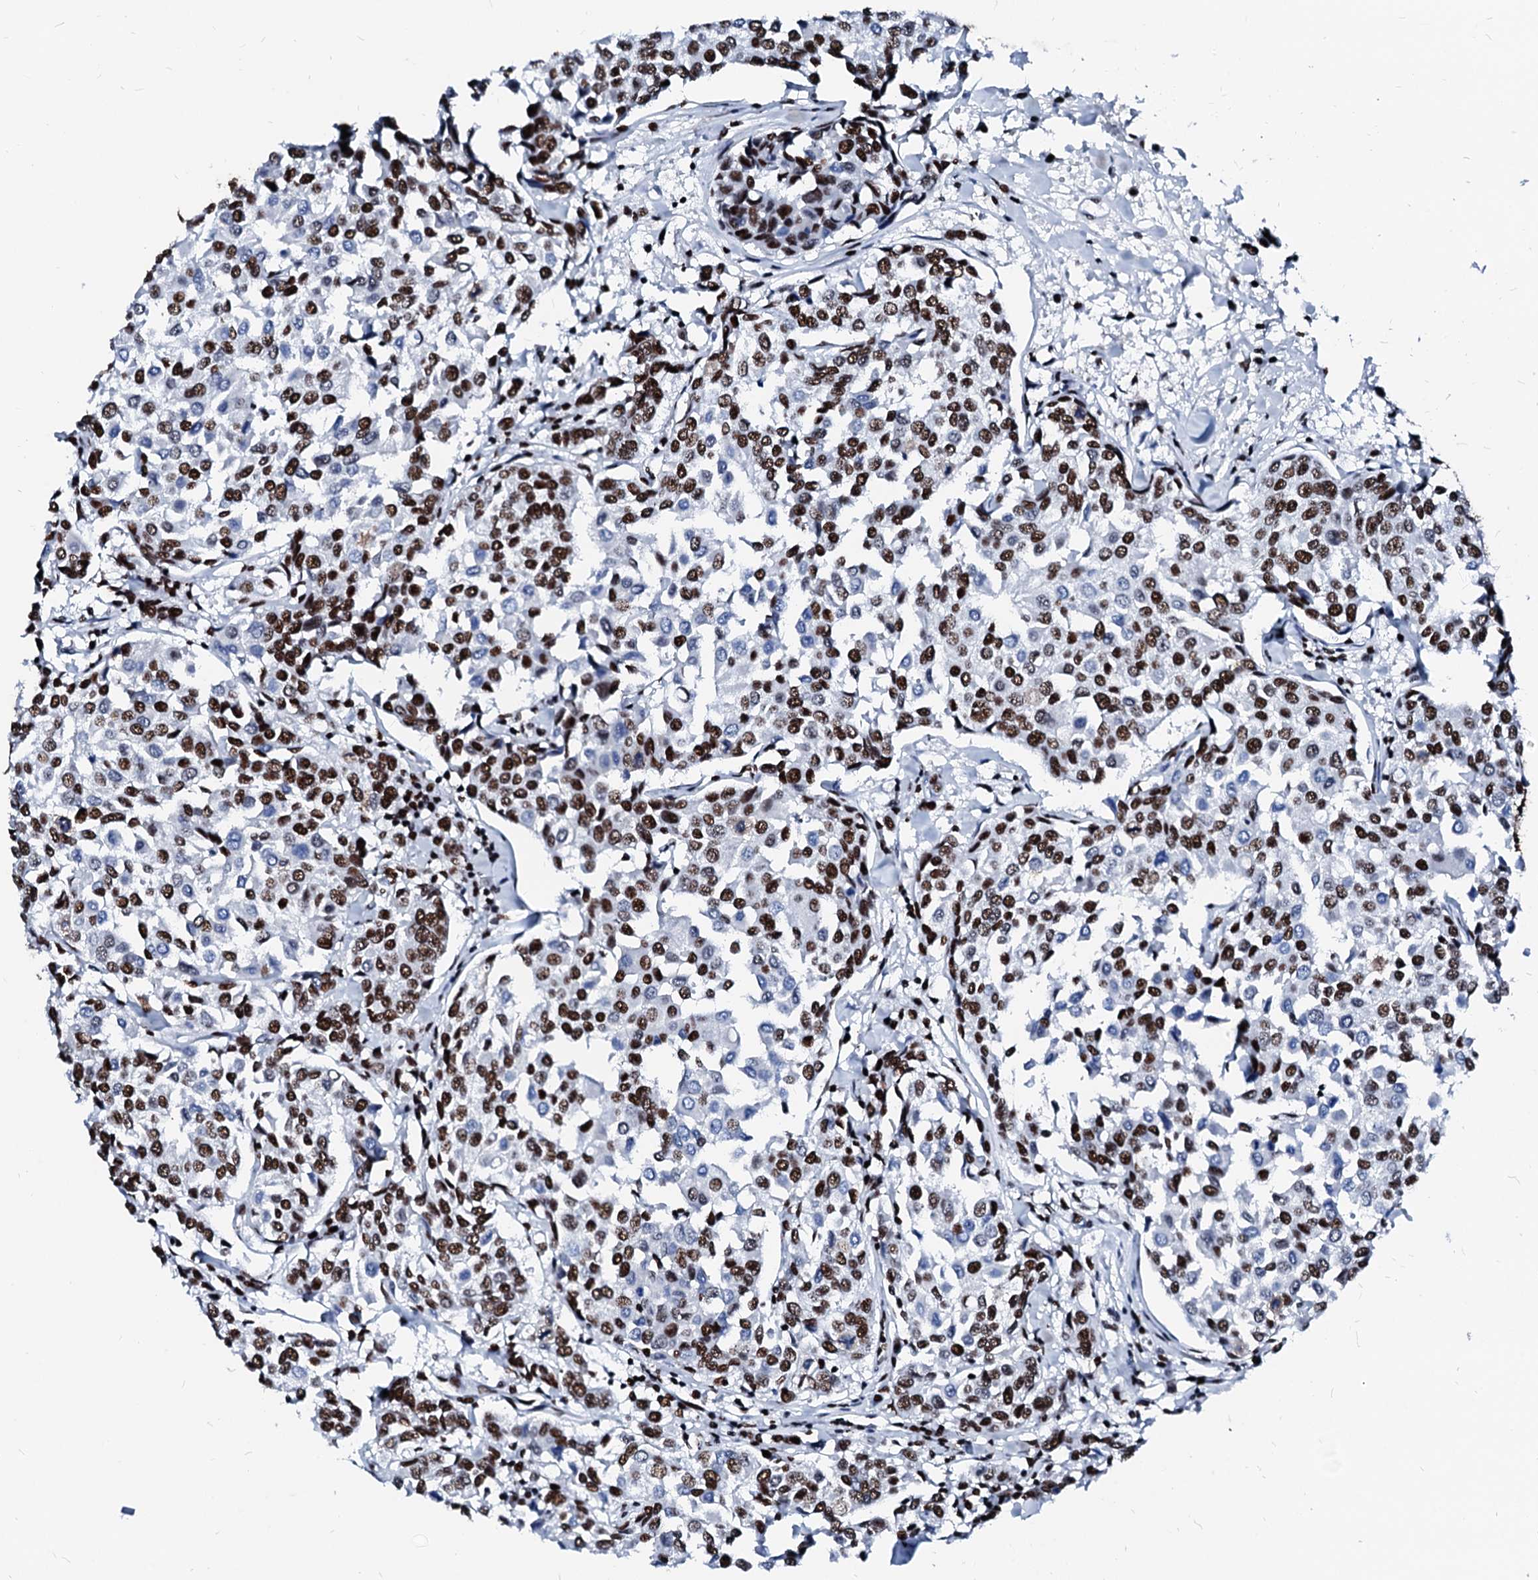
{"staining": {"intensity": "strong", "quantity": ">75%", "location": "nuclear"}, "tissue": "breast cancer", "cell_type": "Tumor cells", "image_type": "cancer", "snomed": [{"axis": "morphology", "description": "Duct carcinoma"}, {"axis": "topography", "description": "Breast"}], "caption": "Protein analysis of breast invasive ductal carcinoma tissue reveals strong nuclear positivity in about >75% of tumor cells. (DAB = brown stain, brightfield microscopy at high magnification).", "gene": "RALY", "patient": {"sex": "female", "age": 55}}